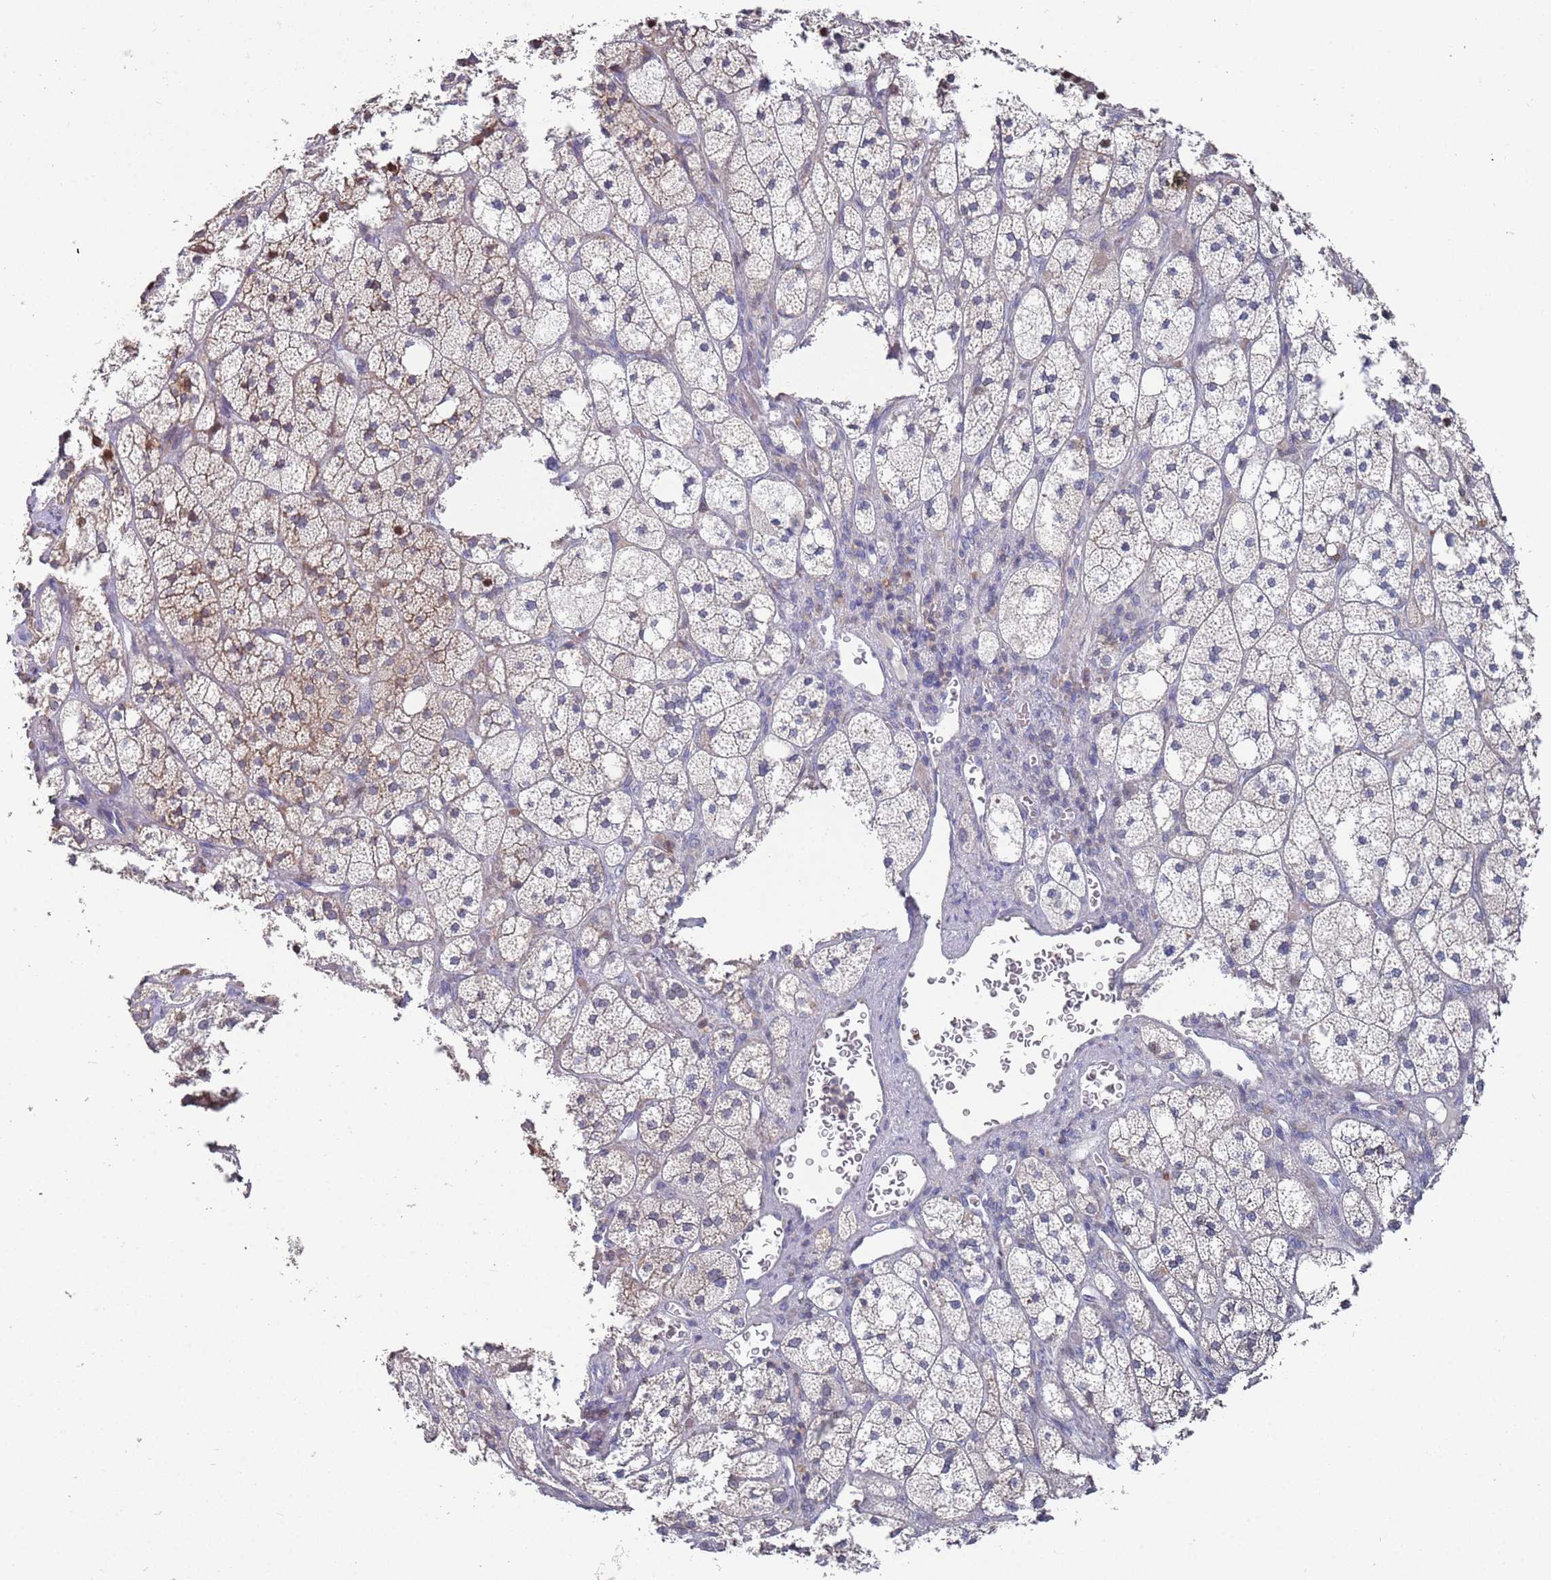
{"staining": {"intensity": "weak", "quantity": "<25%", "location": "cytoplasmic/membranous"}, "tissue": "adrenal gland", "cell_type": "Glandular cells", "image_type": "normal", "snomed": [{"axis": "morphology", "description": "Normal tissue, NOS"}, {"axis": "topography", "description": "Adrenal gland"}], "caption": "This is an immunohistochemistry (IHC) micrograph of unremarkable adrenal gland. There is no expression in glandular cells.", "gene": "LACC1", "patient": {"sex": "male", "age": 61}}